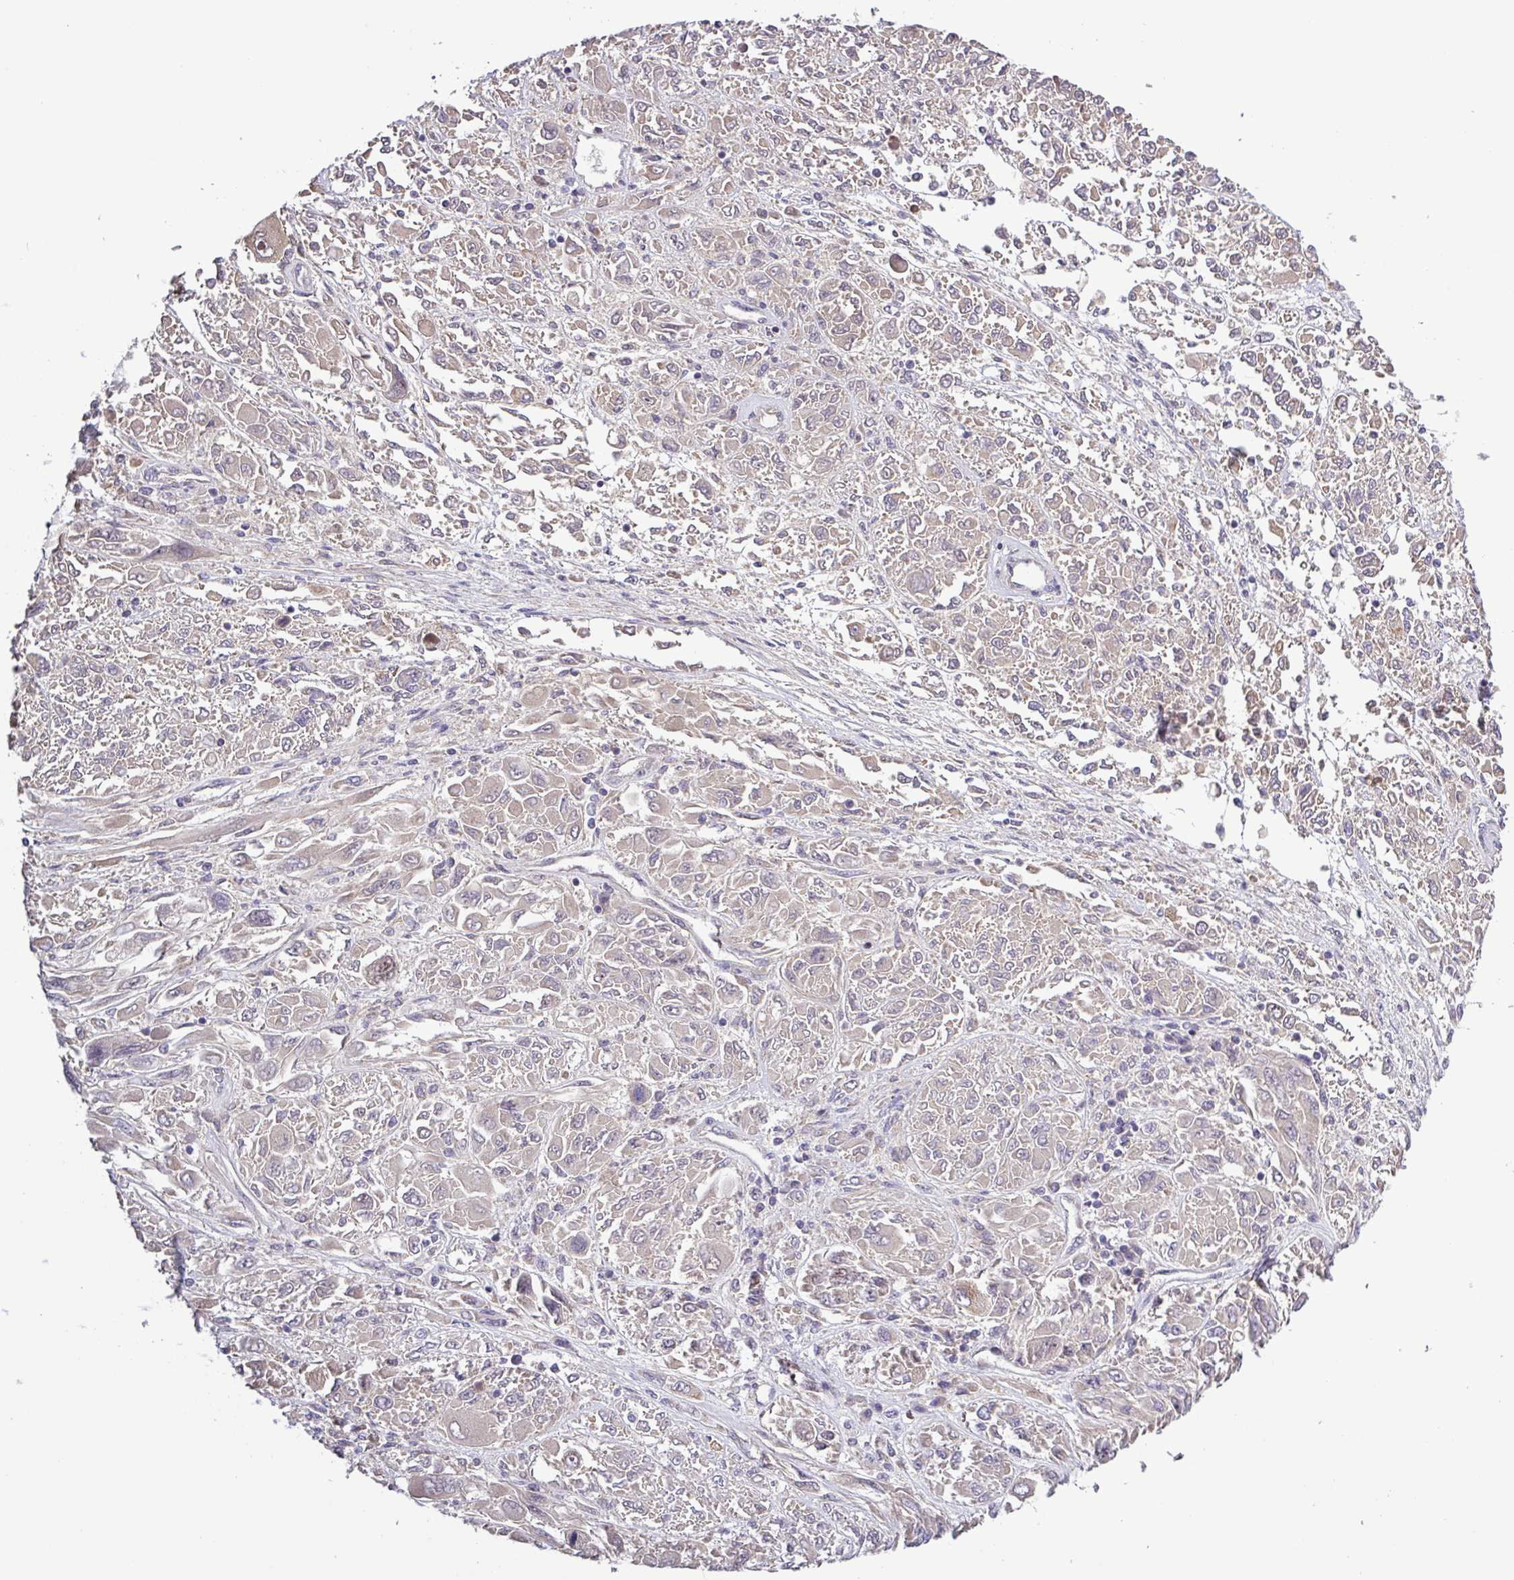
{"staining": {"intensity": "negative", "quantity": "none", "location": "none"}, "tissue": "melanoma", "cell_type": "Tumor cells", "image_type": "cancer", "snomed": [{"axis": "morphology", "description": "Malignant melanoma, NOS"}, {"axis": "topography", "description": "Skin"}], "caption": "A micrograph of human melanoma is negative for staining in tumor cells.", "gene": "SFTPB", "patient": {"sex": "female", "age": 91}}